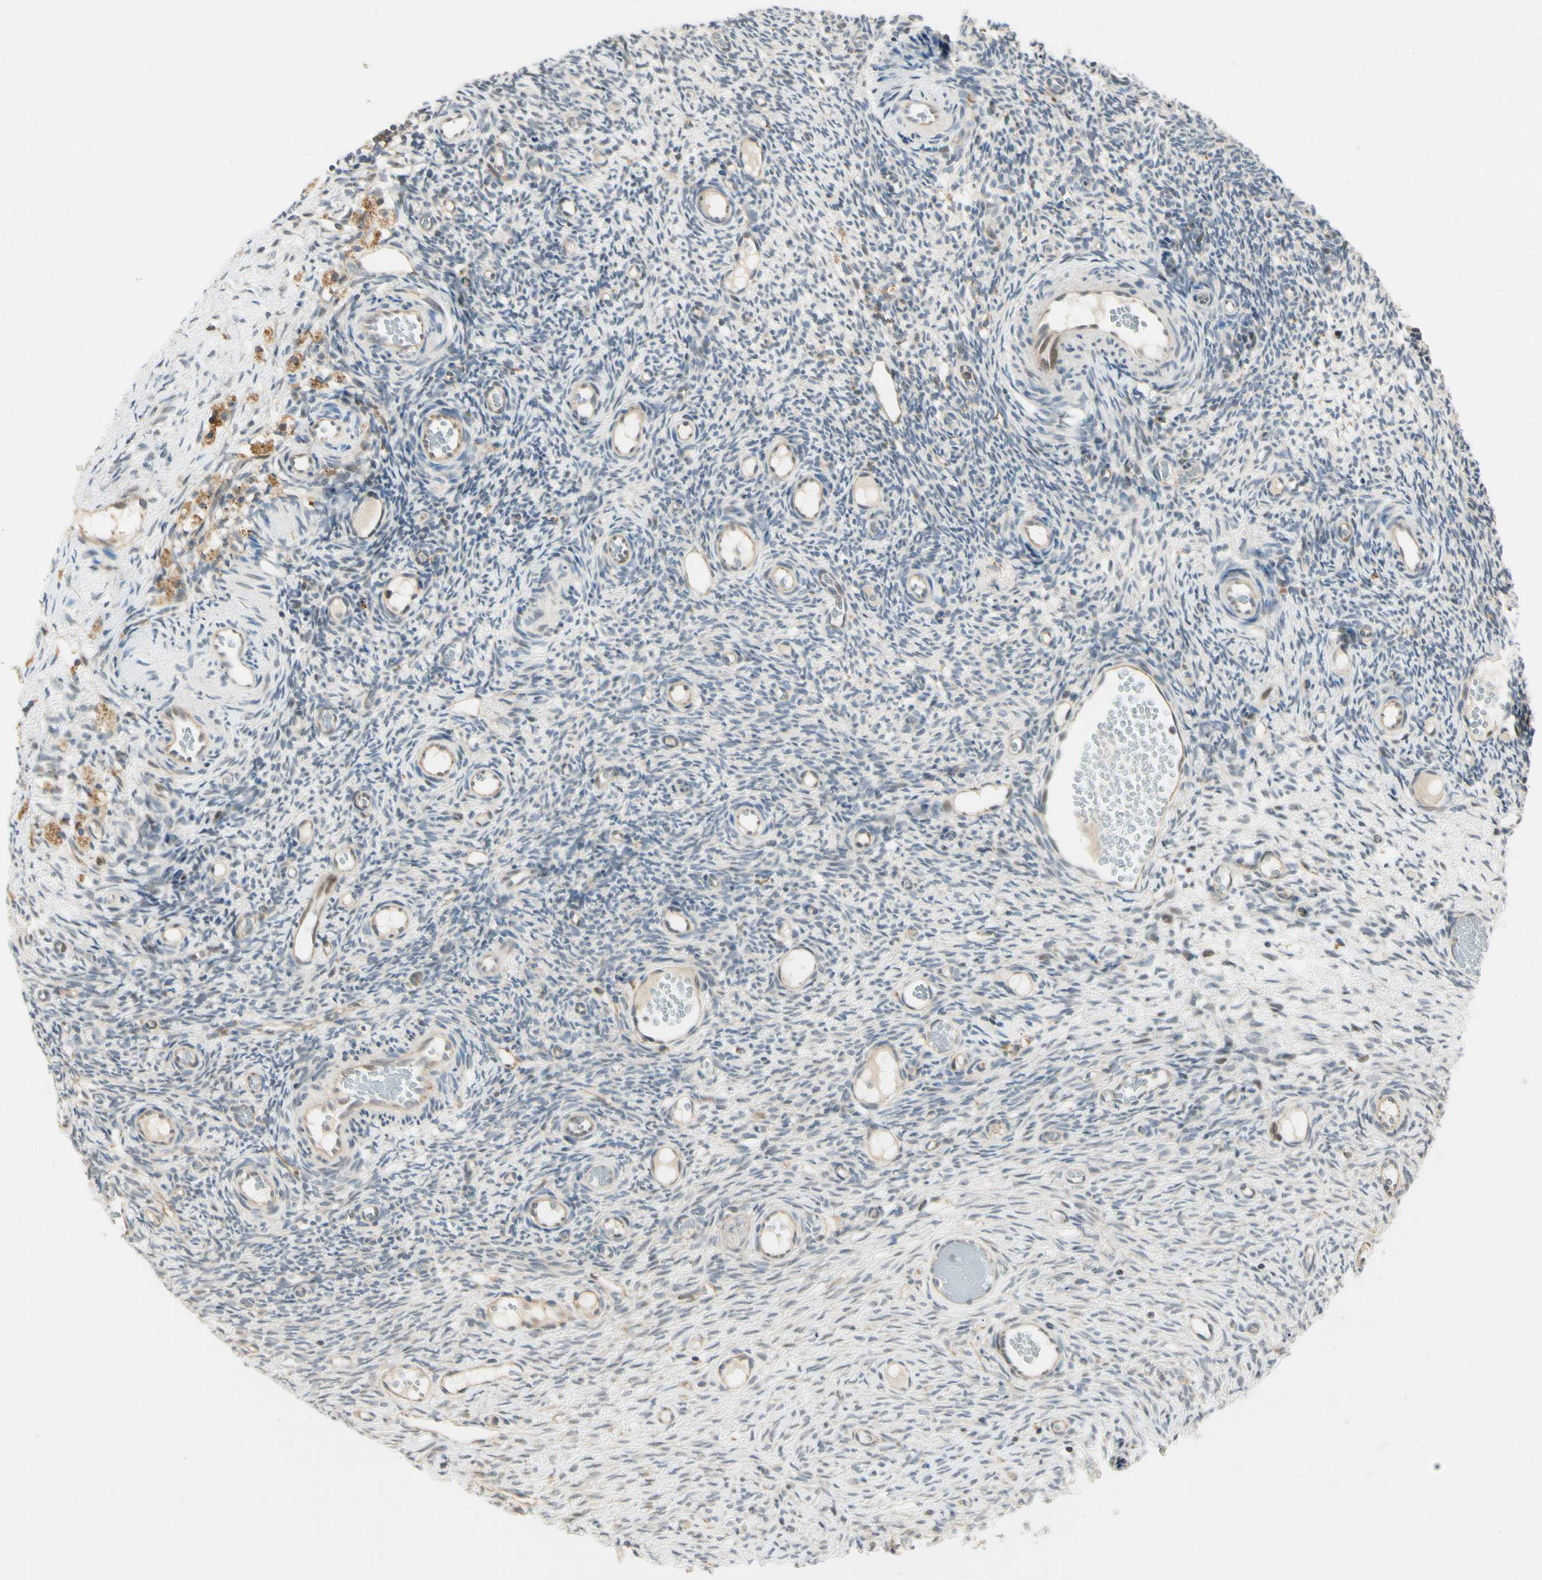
{"staining": {"intensity": "negative", "quantity": "none", "location": "none"}, "tissue": "ovary", "cell_type": "Ovarian stroma cells", "image_type": "normal", "snomed": [{"axis": "morphology", "description": "Normal tissue, NOS"}, {"axis": "topography", "description": "Ovary"}], "caption": "The micrograph displays no significant staining in ovarian stroma cells of ovary.", "gene": "FNDC3B", "patient": {"sex": "female", "age": 35}}